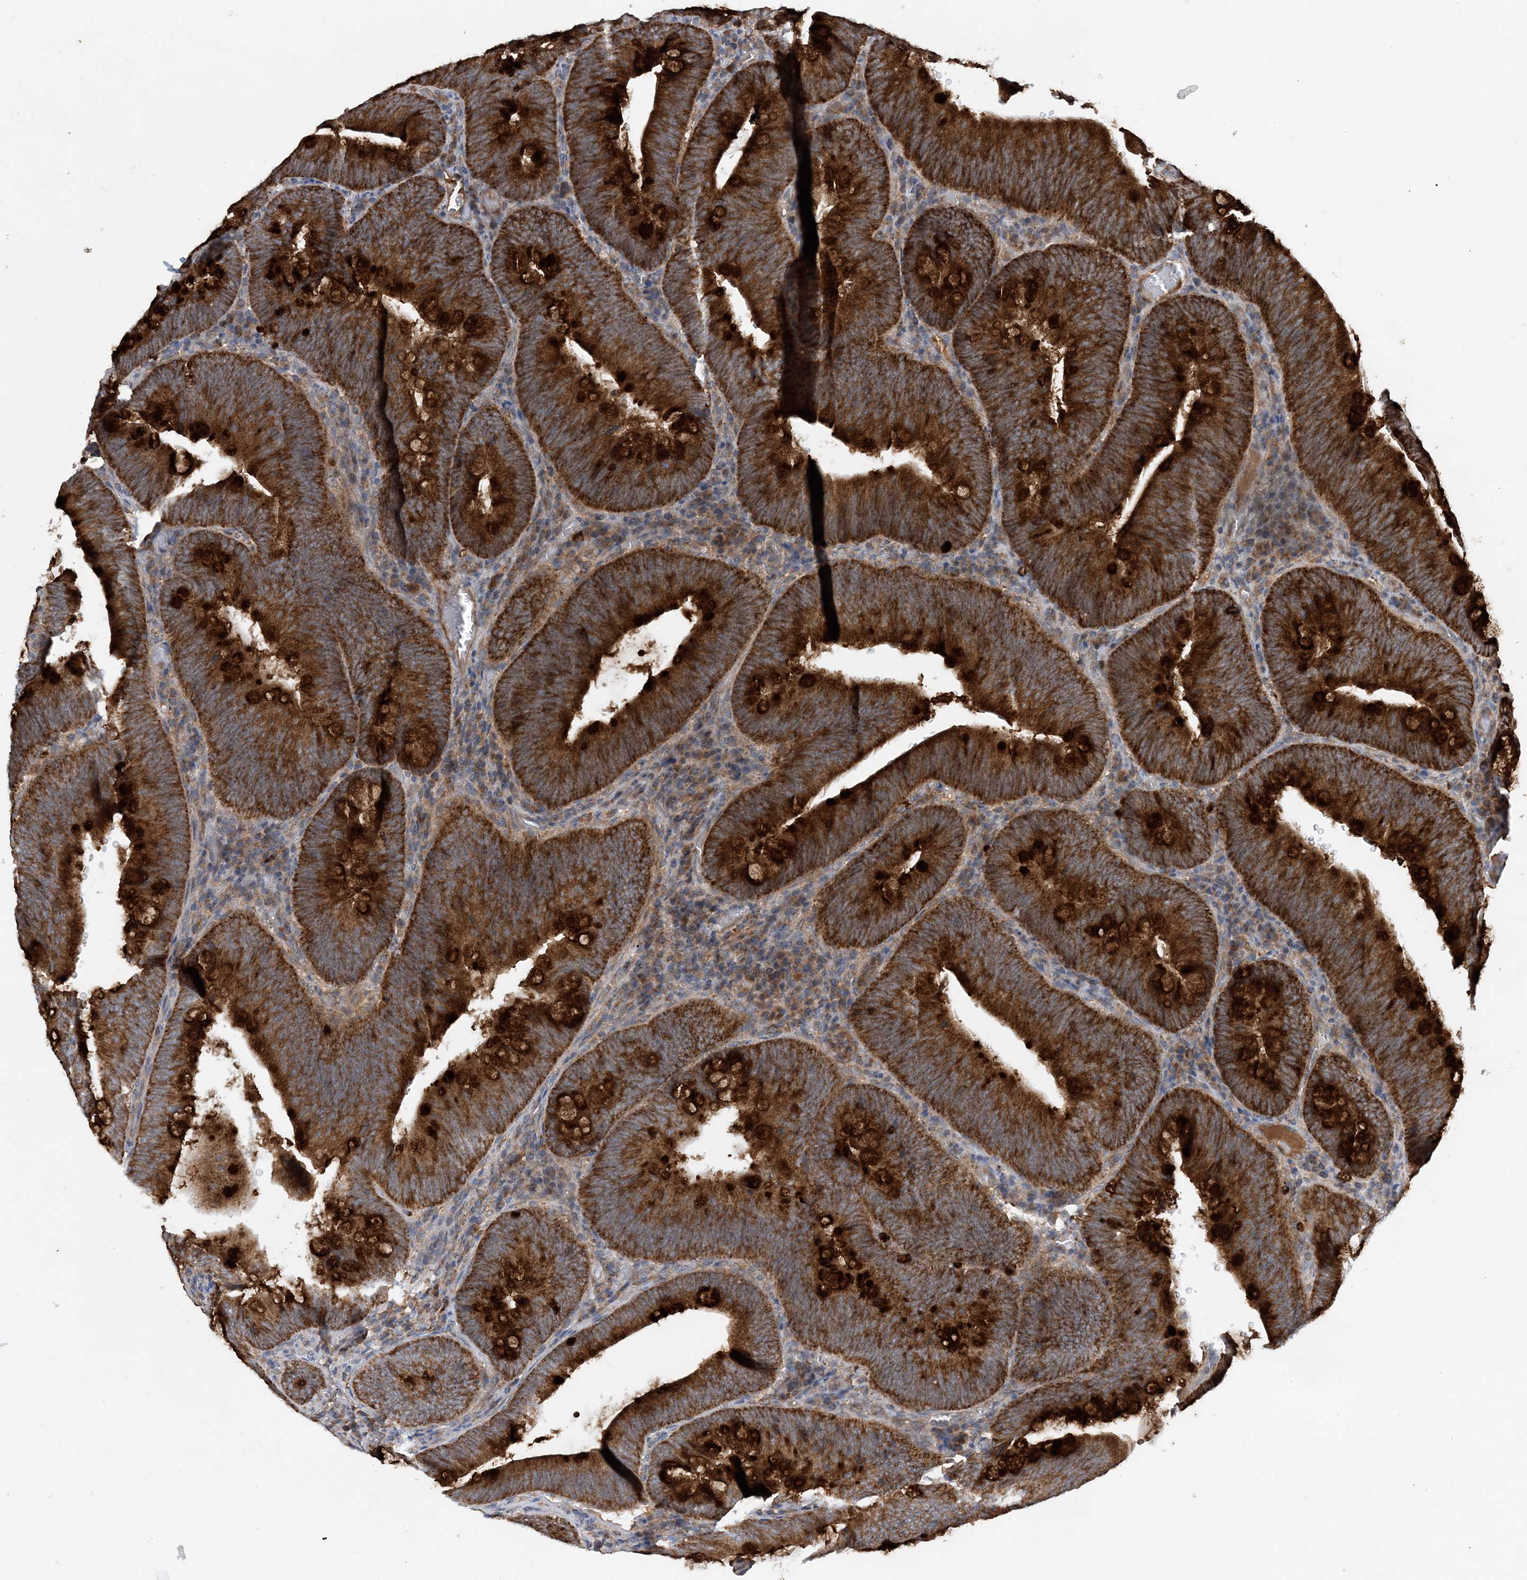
{"staining": {"intensity": "strong", "quantity": ">75%", "location": "cytoplasmic/membranous"}, "tissue": "colorectal cancer", "cell_type": "Tumor cells", "image_type": "cancer", "snomed": [{"axis": "morphology", "description": "Normal tissue, NOS"}, {"axis": "topography", "description": "Colon"}], "caption": "Colorectal cancer stained for a protein displays strong cytoplasmic/membranous positivity in tumor cells.", "gene": "STK19", "patient": {"sex": "female", "age": 82}}